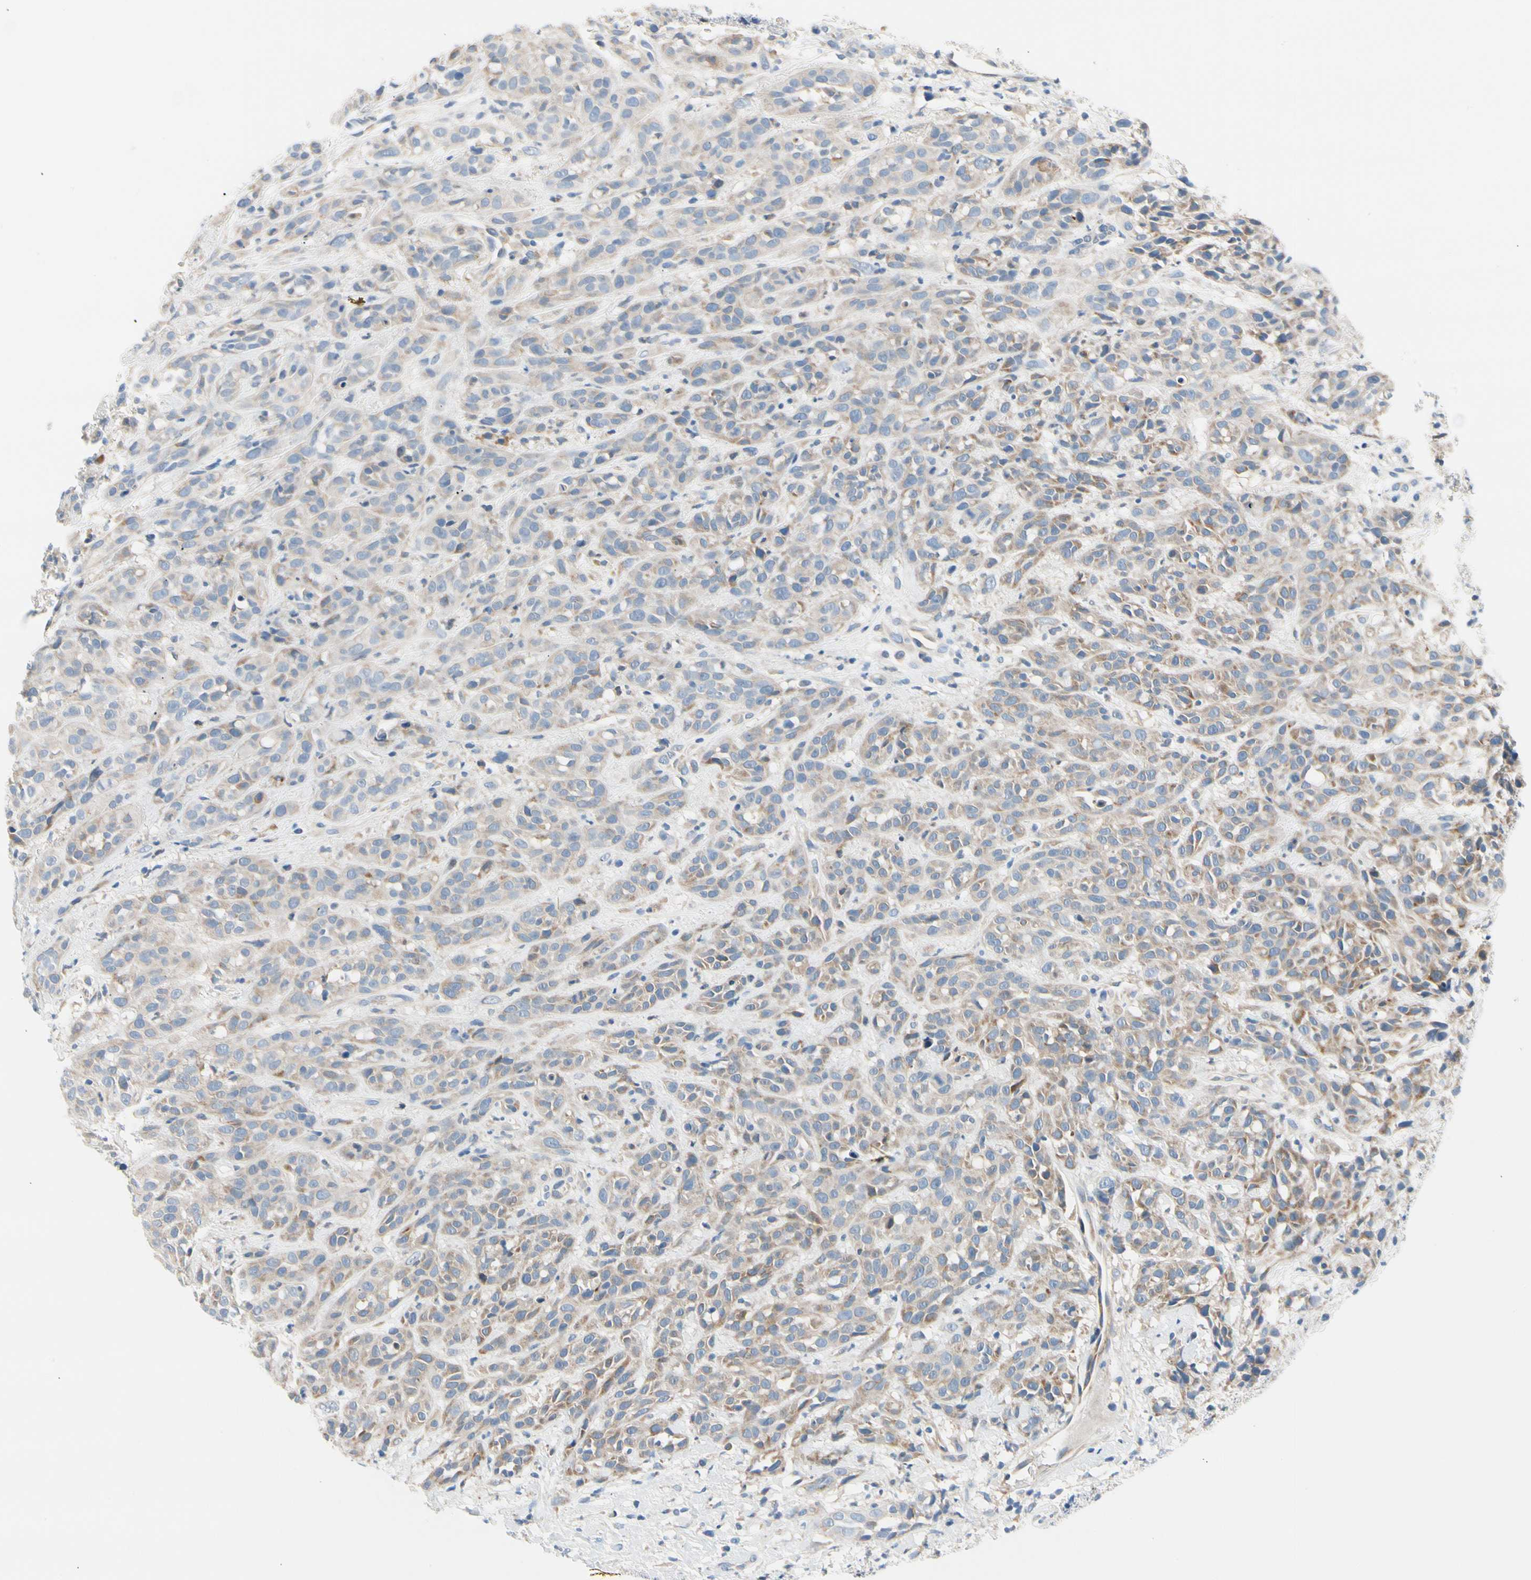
{"staining": {"intensity": "weak", "quantity": "25%-75%", "location": "cytoplasmic/membranous"}, "tissue": "head and neck cancer", "cell_type": "Tumor cells", "image_type": "cancer", "snomed": [{"axis": "morphology", "description": "Normal tissue, NOS"}, {"axis": "morphology", "description": "Squamous cell carcinoma, NOS"}, {"axis": "topography", "description": "Cartilage tissue"}, {"axis": "topography", "description": "Head-Neck"}], "caption": "Immunohistochemistry (IHC) photomicrograph of neoplastic tissue: head and neck squamous cell carcinoma stained using immunohistochemistry displays low levels of weak protein expression localized specifically in the cytoplasmic/membranous of tumor cells, appearing as a cytoplasmic/membranous brown color.", "gene": "STXBP1", "patient": {"sex": "male", "age": 62}}